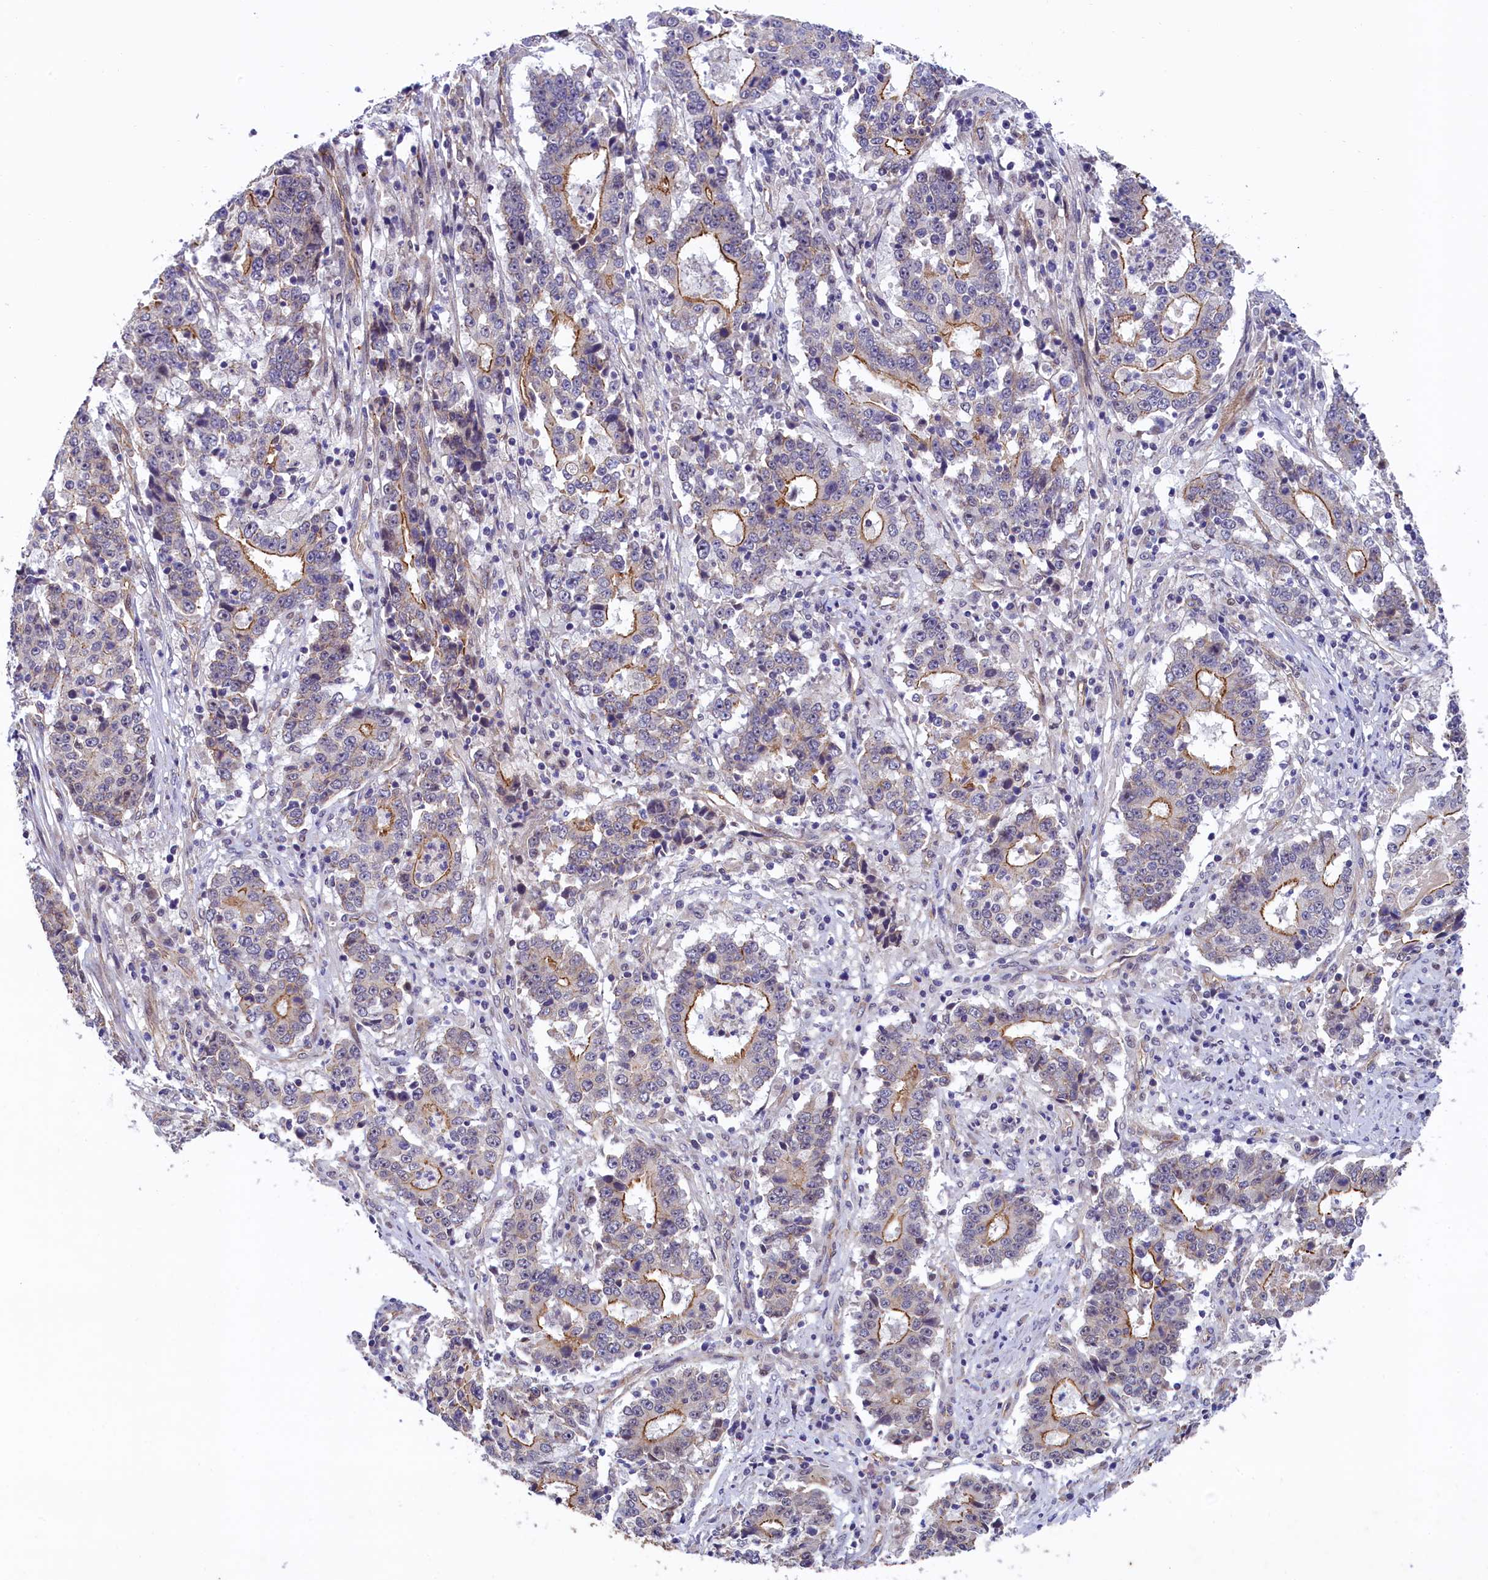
{"staining": {"intensity": "moderate", "quantity": "25%-75%", "location": "cytoplasmic/membranous"}, "tissue": "stomach cancer", "cell_type": "Tumor cells", "image_type": "cancer", "snomed": [{"axis": "morphology", "description": "Adenocarcinoma, NOS"}, {"axis": "topography", "description": "Stomach"}], "caption": "Immunohistochemistry (IHC) of adenocarcinoma (stomach) shows medium levels of moderate cytoplasmic/membranous staining in about 25%-75% of tumor cells.", "gene": "ARL14EP", "patient": {"sex": "male", "age": 59}}